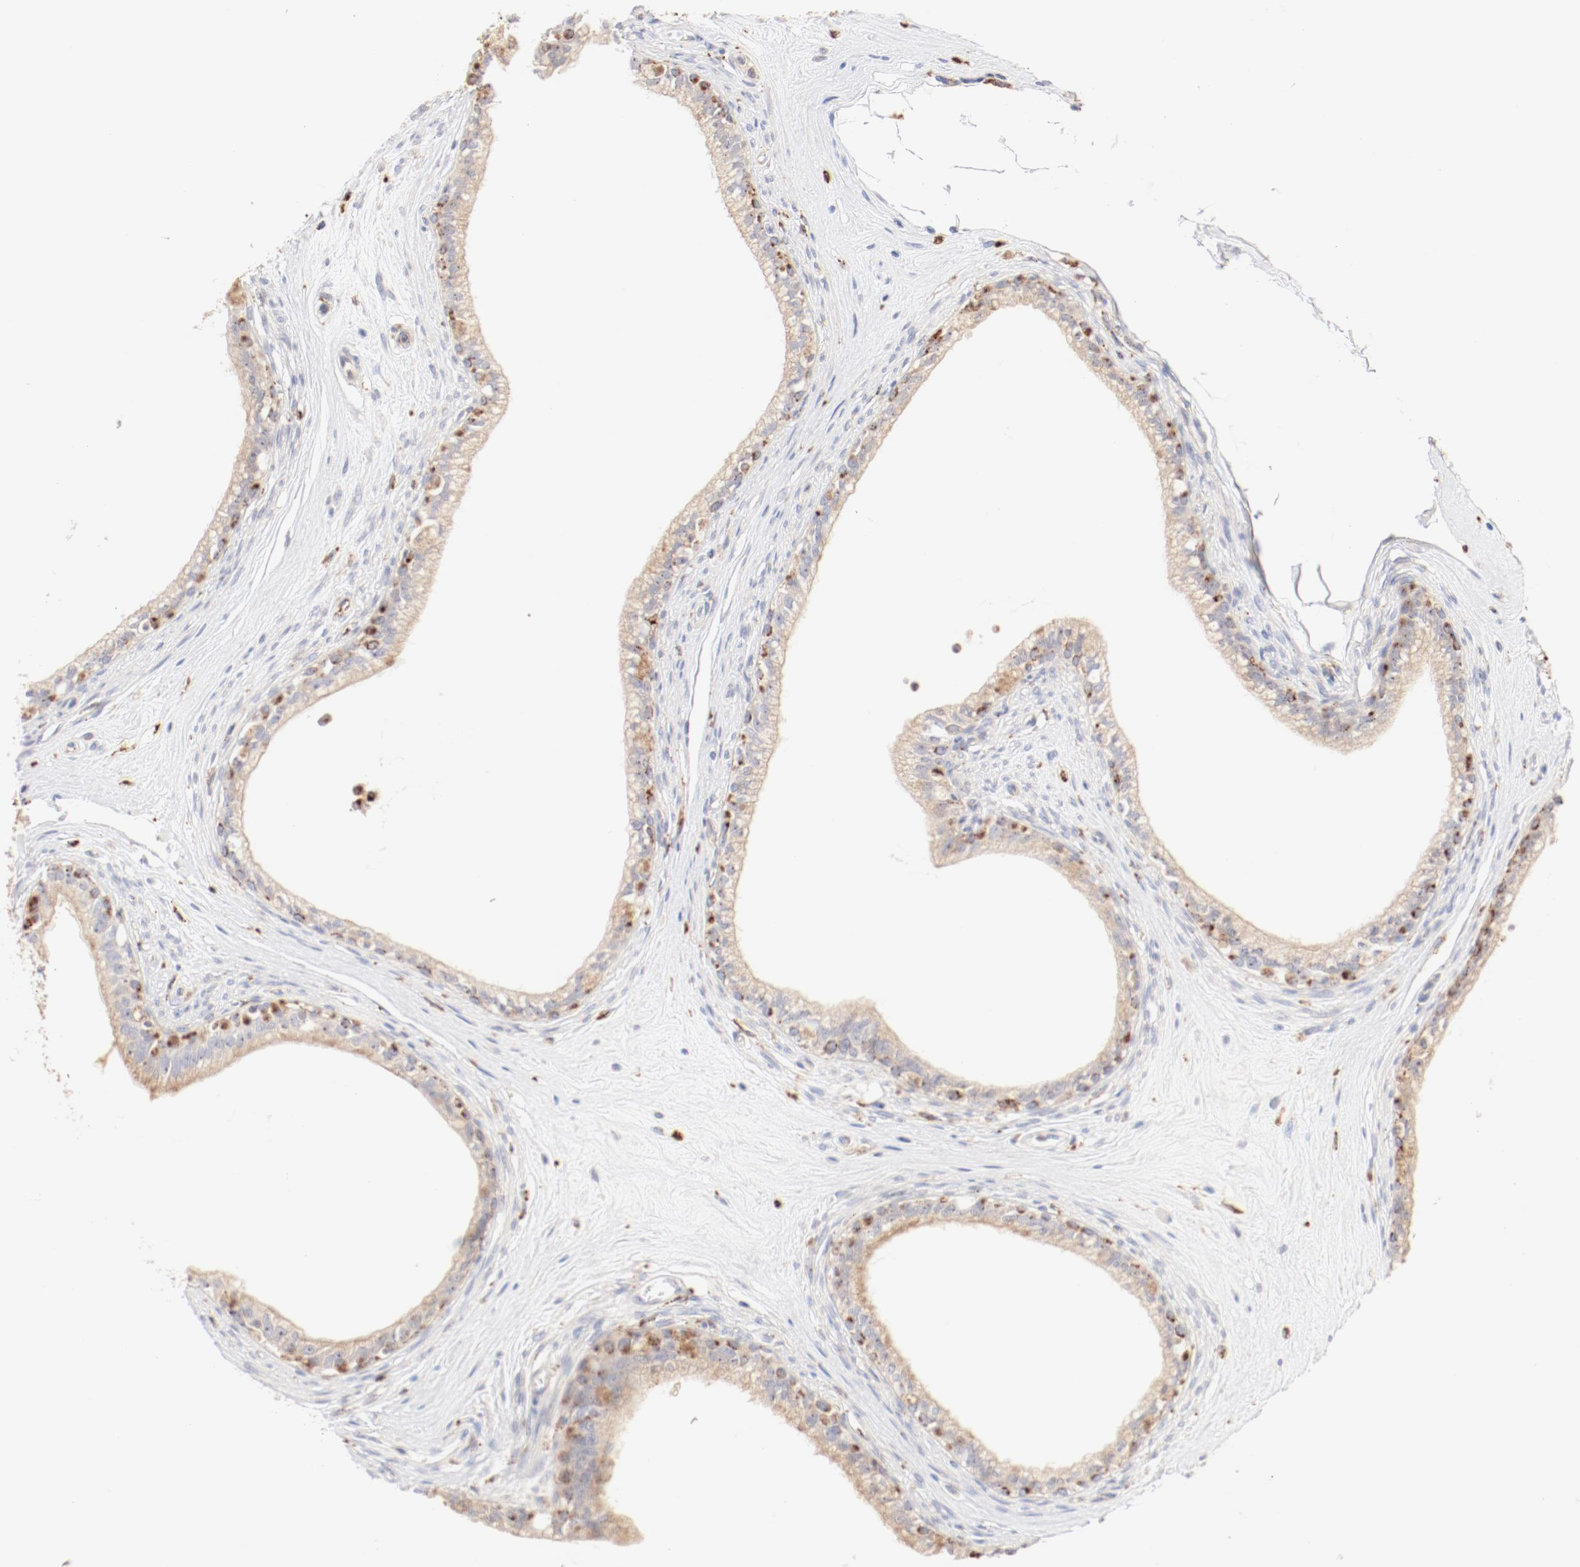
{"staining": {"intensity": "negative", "quantity": "none", "location": "none"}, "tissue": "epididymis", "cell_type": "Glandular cells", "image_type": "normal", "snomed": [{"axis": "morphology", "description": "Normal tissue, NOS"}, {"axis": "morphology", "description": "Inflammation, NOS"}, {"axis": "topography", "description": "Epididymis"}], "caption": "Immunohistochemistry of normal epididymis exhibits no staining in glandular cells. The staining was performed using DAB to visualize the protein expression in brown, while the nuclei were stained in blue with hematoxylin (Magnification: 20x).", "gene": "CTSH", "patient": {"sex": "male", "age": 84}}